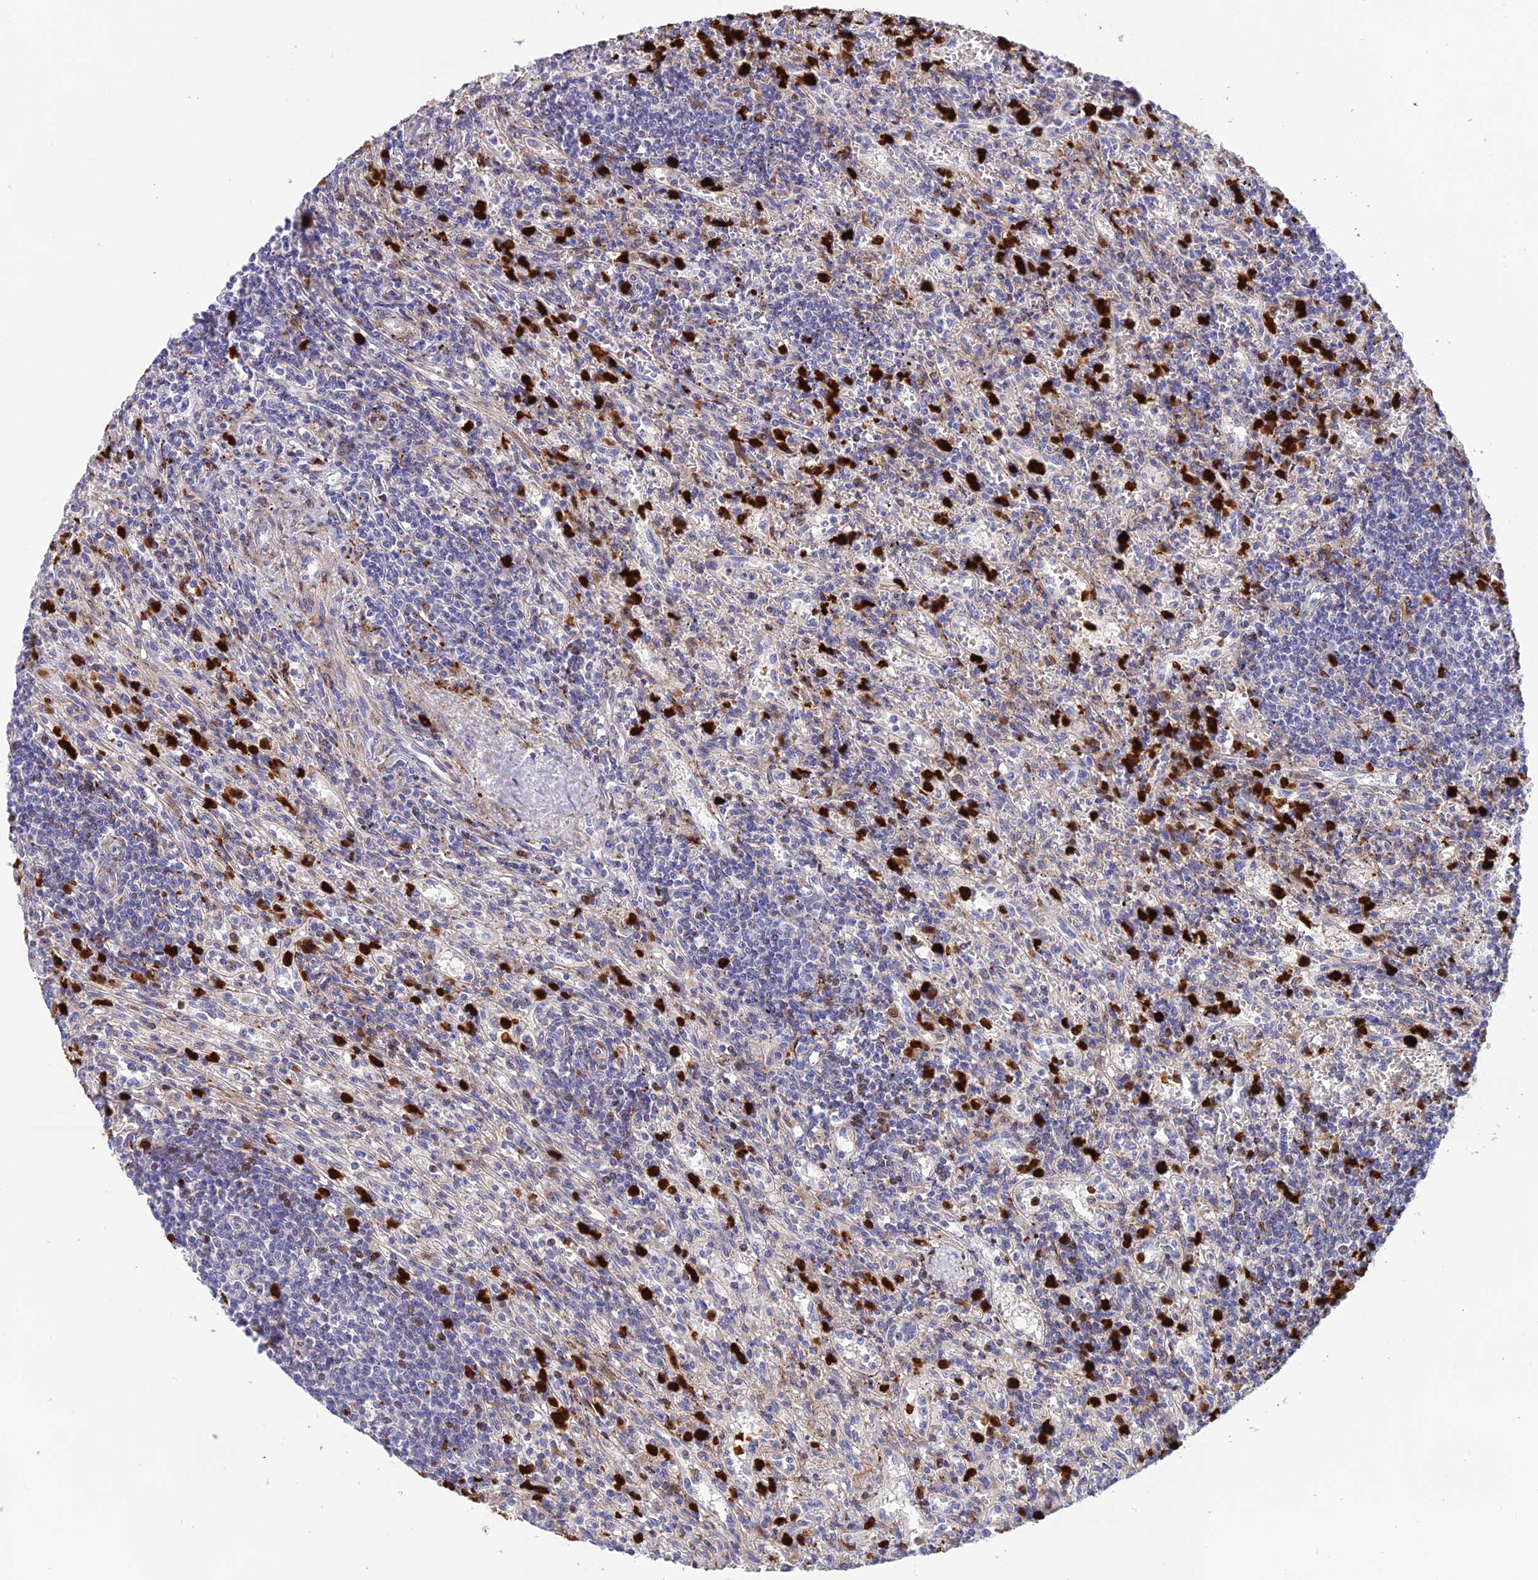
{"staining": {"intensity": "negative", "quantity": "none", "location": "none"}, "tissue": "lymphoma", "cell_type": "Tumor cells", "image_type": "cancer", "snomed": [{"axis": "morphology", "description": "Malignant lymphoma, non-Hodgkin's type, Low grade"}, {"axis": "topography", "description": "Spleen"}], "caption": "Tumor cells show no significant protein positivity in lymphoma.", "gene": "CPSF4L", "patient": {"sex": "male", "age": 76}}